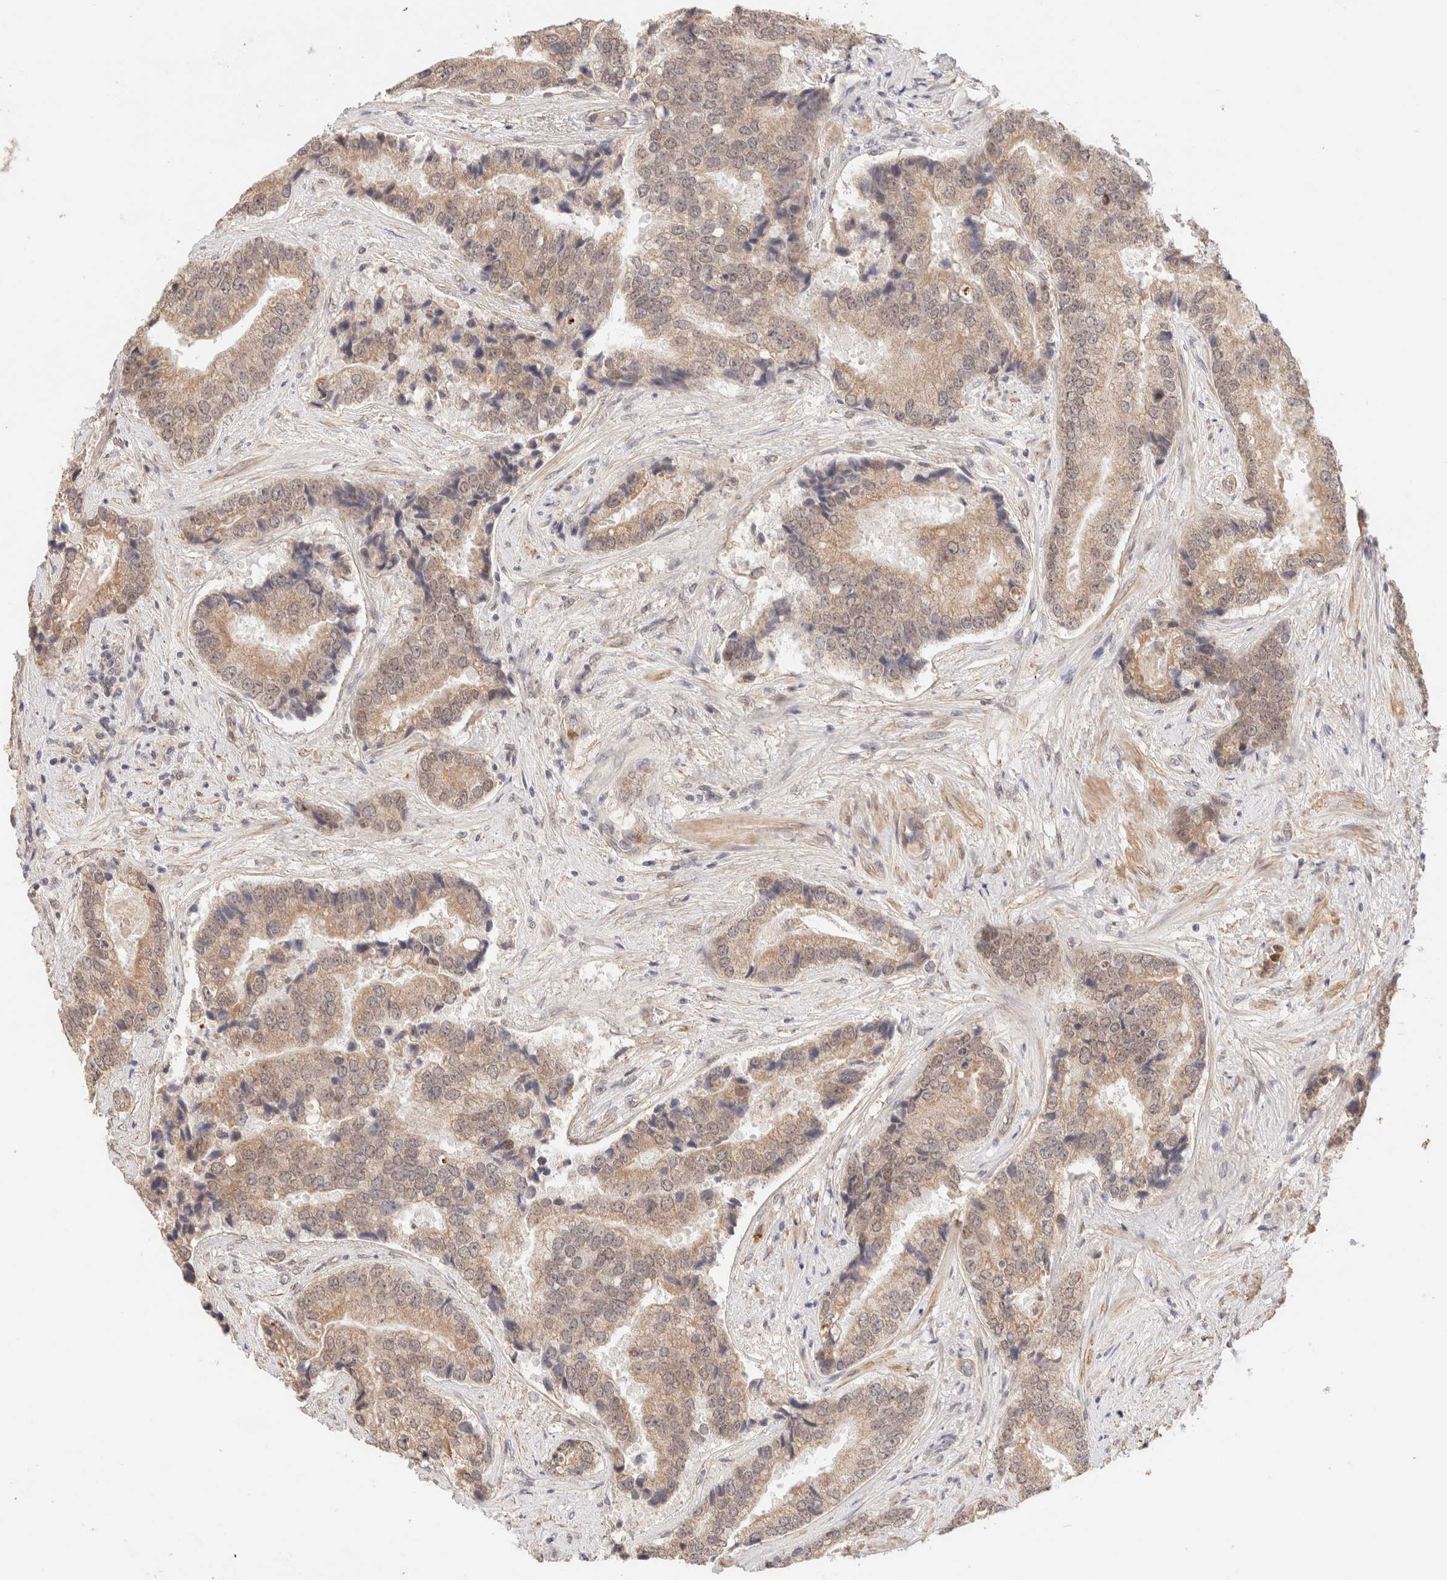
{"staining": {"intensity": "weak", "quantity": ">75%", "location": "cytoplasmic/membranous,nuclear"}, "tissue": "prostate cancer", "cell_type": "Tumor cells", "image_type": "cancer", "snomed": [{"axis": "morphology", "description": "Adenocarcinoma, High grade"}, {"axis": "topography", "description": "Prostate"}], "caption": "Protein expression analysis of human high-grade adenocarcinoma (prostate) reveals weak cytoplasmic/membranous and nuclear staining in approximately >75% of tumor cells. (brown staining indicates protein expression, while blue staining denotes nuclei).", "gene": "BRPF3", "patient": {"sex": "male", "age": 70}}